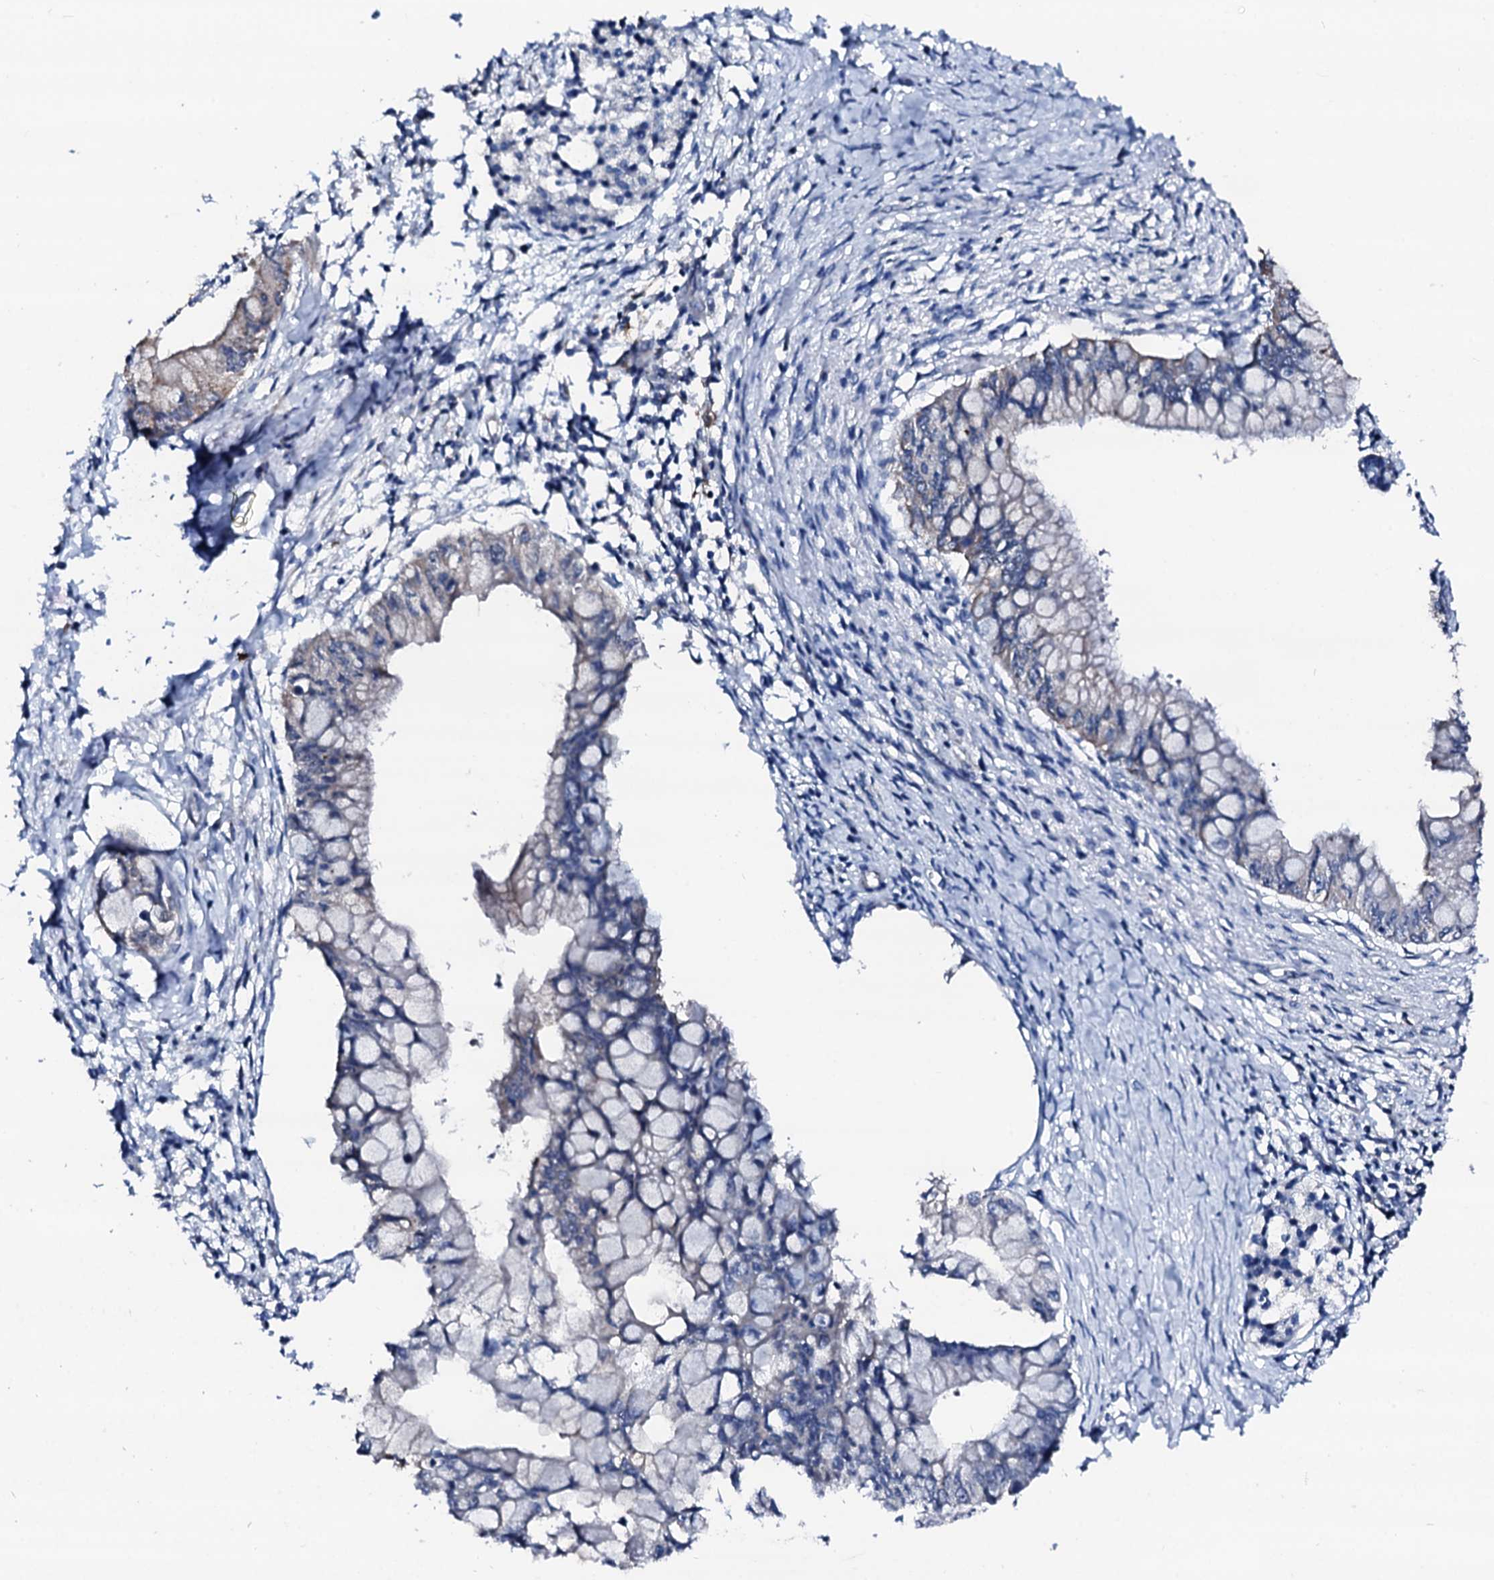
{"staining": {"intensity": "weak", "quantity": "<25%", "location": "cytoplasmic/membranous"}, "tissue": "pancreatic cancer", "cell_type": "Tumor cells", "image_type": "cancer", "snomed": [{"axis": "morphology", "description": "Adenocarcinoma, NOS"}, {"axis": "topography", "description": "Pancreas"}], "caption": "Pancreatic cancer stained for a protein using IHC exhibits no positivity tumor cells.", "gene": "TRAFD1", "patient": {"sex": "male", "age": 48}}